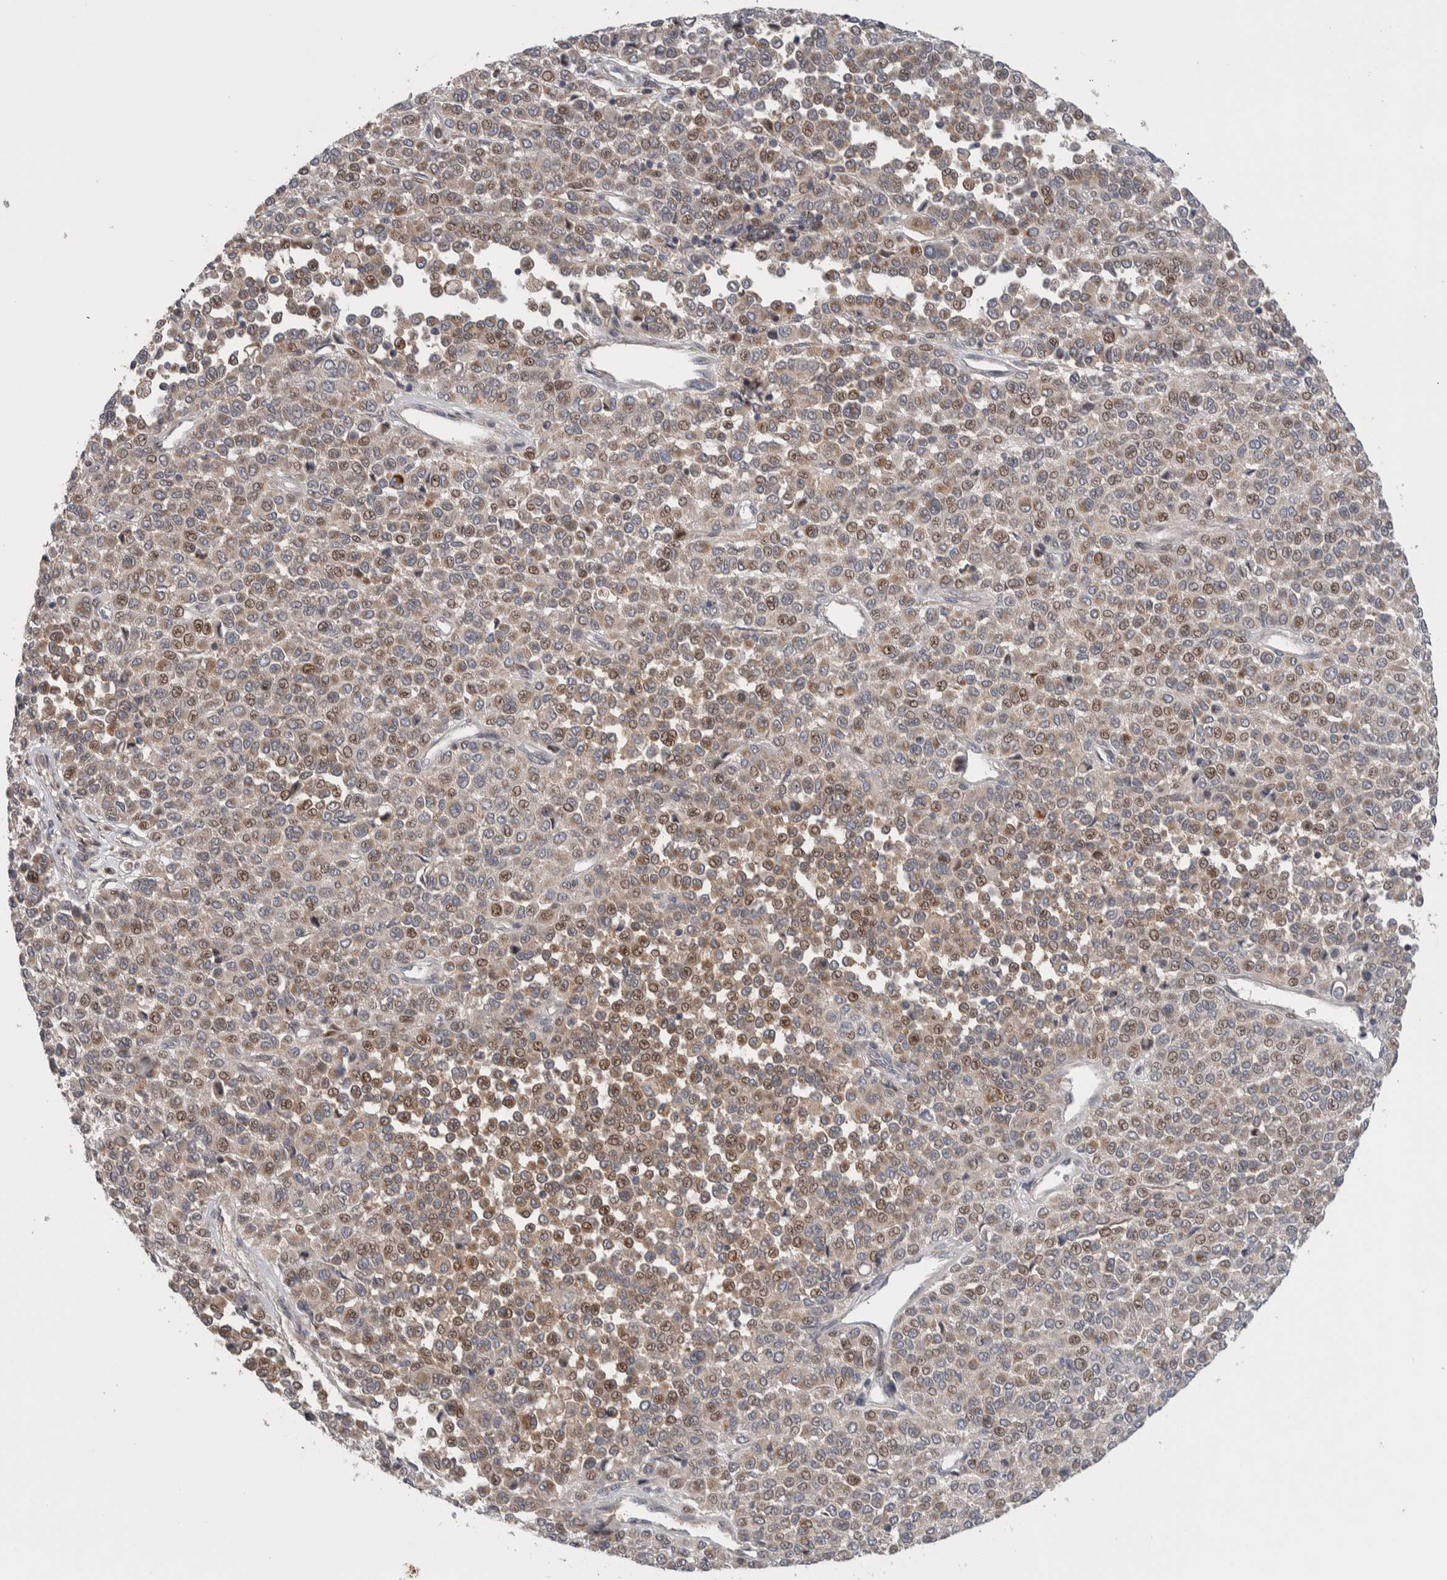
{"staining": {"intensity": "moderate", "quantity": "25%-75%", "location": "nuclear"}, "tissue": "melanoma", "cell_type": "Tumor cells", "image_type": "cancer", "snomed": [{"axis": "morphology", "description": "Malignant melanoma, Metastatic site"}, {"axis": "topography", "description": "Pancreas"}], "caption": "A photomicrograph of malignant melanoma (metastatic site) stained for a protein reveals moderate nuclear brown staining in tumor cells. The staining is performed using DAB (3,3'-diaminobenzidine) brown chromogen to label protein expression. The nuclei are counter-stained blue using hematoxylin.", "gene": "PRRG4", "patient": {"sex": "female", "age": 30}}